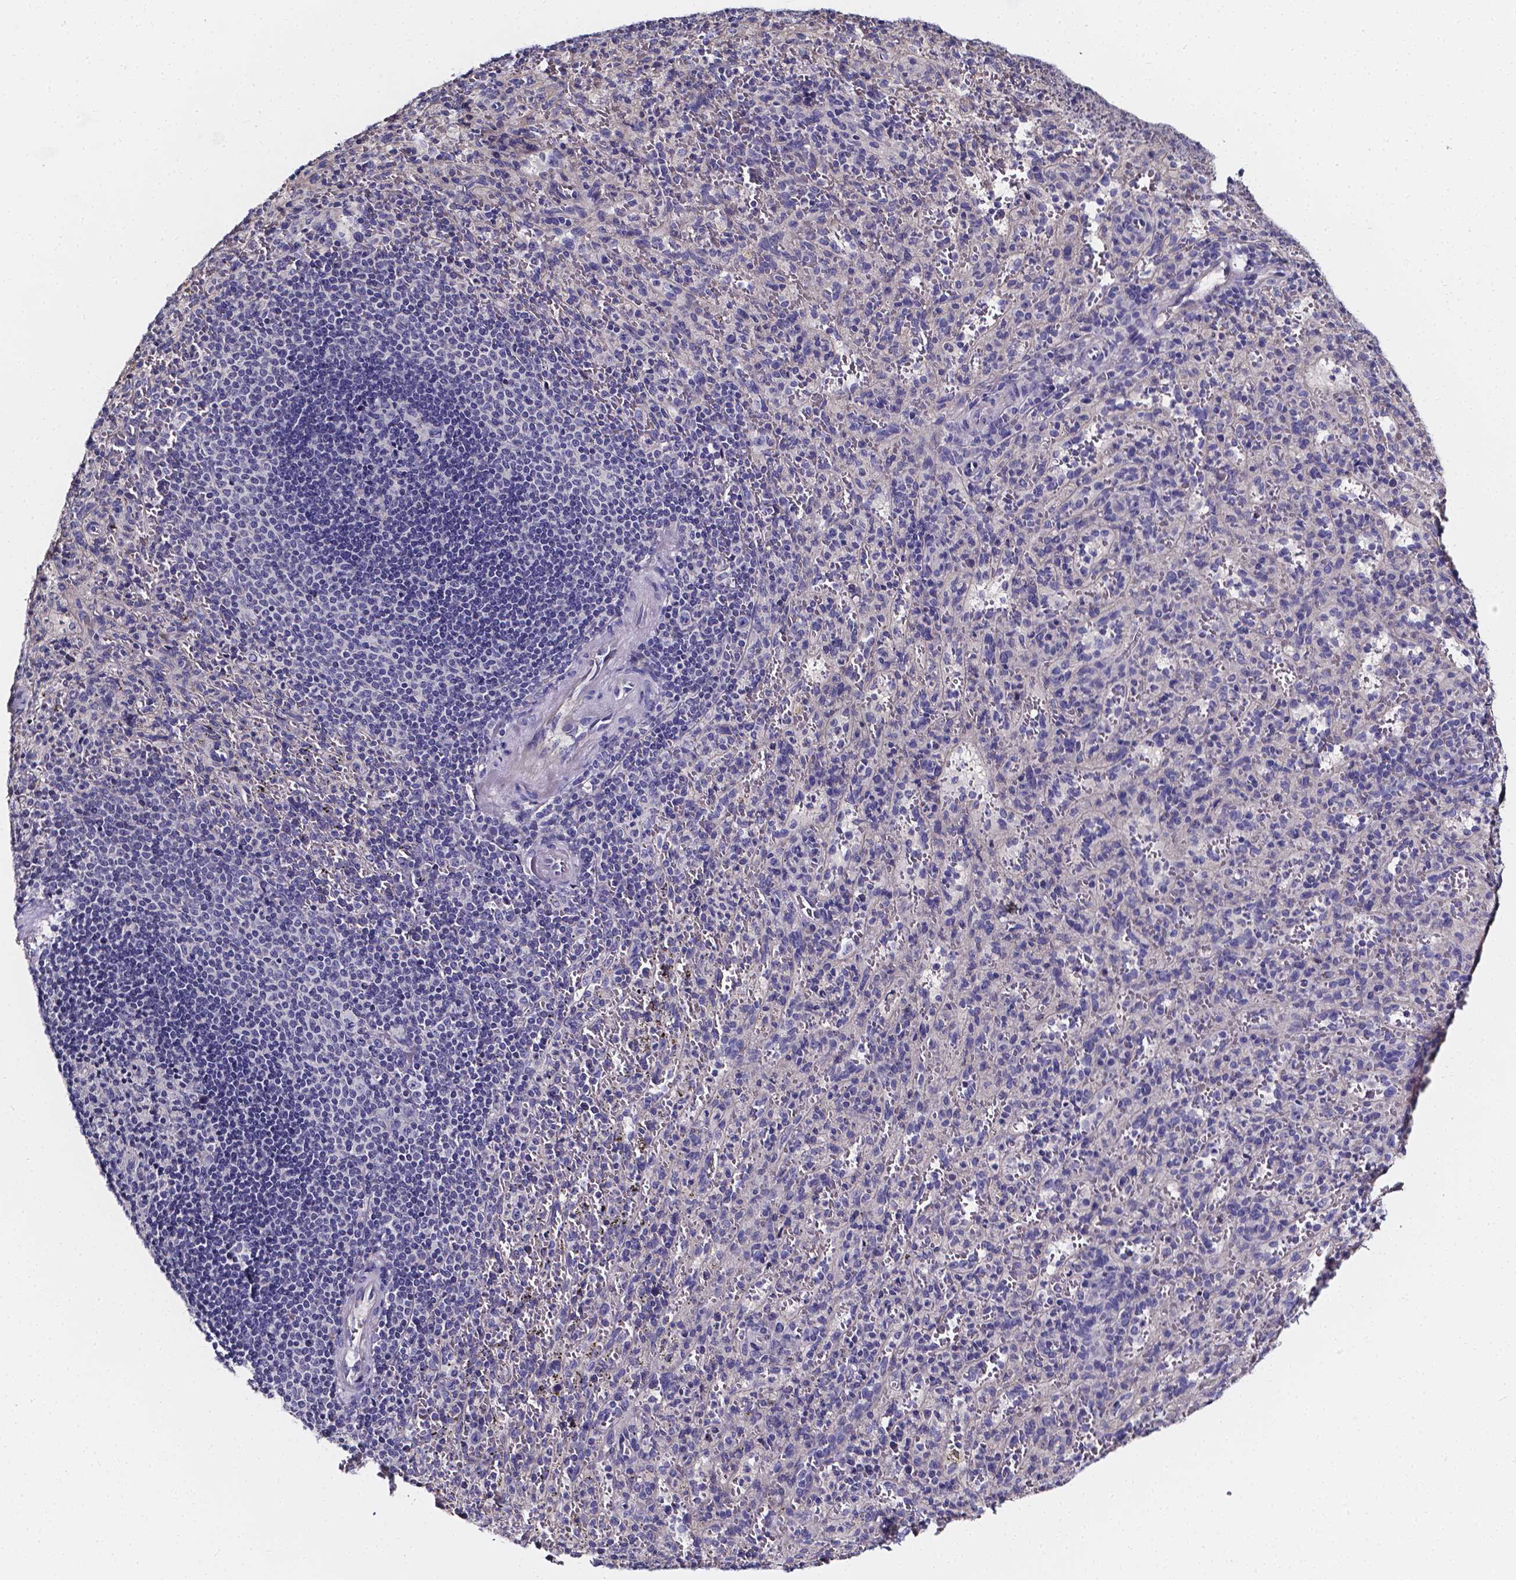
{"staining": {"intensity": "negative", "quantity": "none", "location": "none"}, "tissue": "spleen", "cell_type": "Cells in red pulp", "image_type": "normal", "snomed": [{"axis": "morphology", "description": "Normal tissue, NOS"}, {"axis": "topography", "description": "Spleen"}], "caption": "Immunohistochemical staining of benign spleen demonstrates no significant positivity in cells in red pulp. Nuclei are stained in blue.", "gene": "CACNG8", "patient": {"sex": "male", "age": 57}}